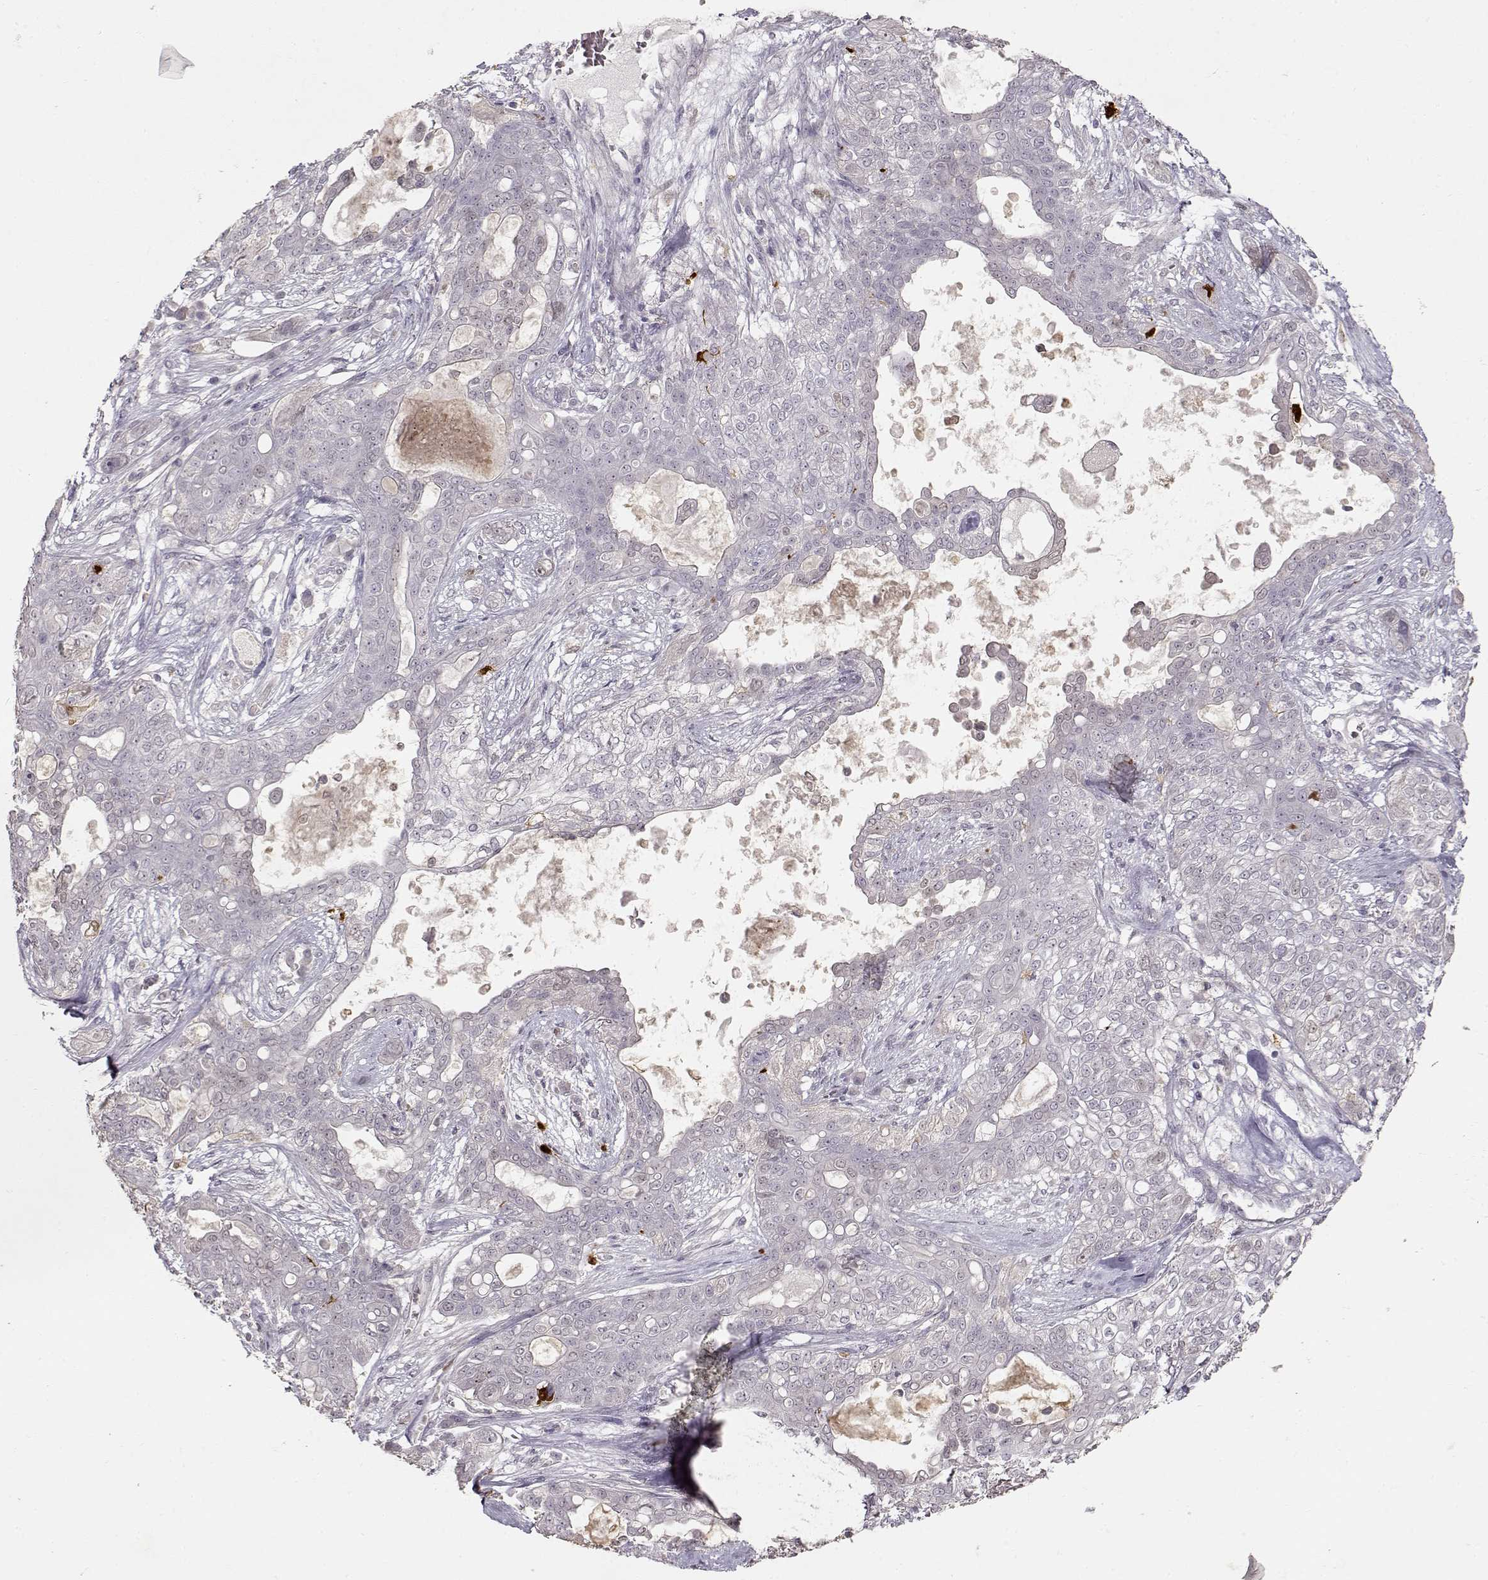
{"staining": {"intensity": "negative", "quantity": "none", "location": "none"}, "tissue": "lung cancer", "cell_type": "Tumor cells", "image_type": "cancer", "snomed": [{"axis": "morphology", "description": "Squamous cell carcinoma, NOS"}, {"axis": "topography", "description": "Lung"}], "caption": "Immunohistochemistry photomicrograph of human lung squamous cell carcinoma stained for a protein (brown), which demonstrates no staining in tumor cells. (DAB (3,3'-diaminobenzidine) immunohistochemistry (IHC) with hematoxylin counter stain).", "gene": "S100B", "patient": {"sex": "female", "age": 70}}